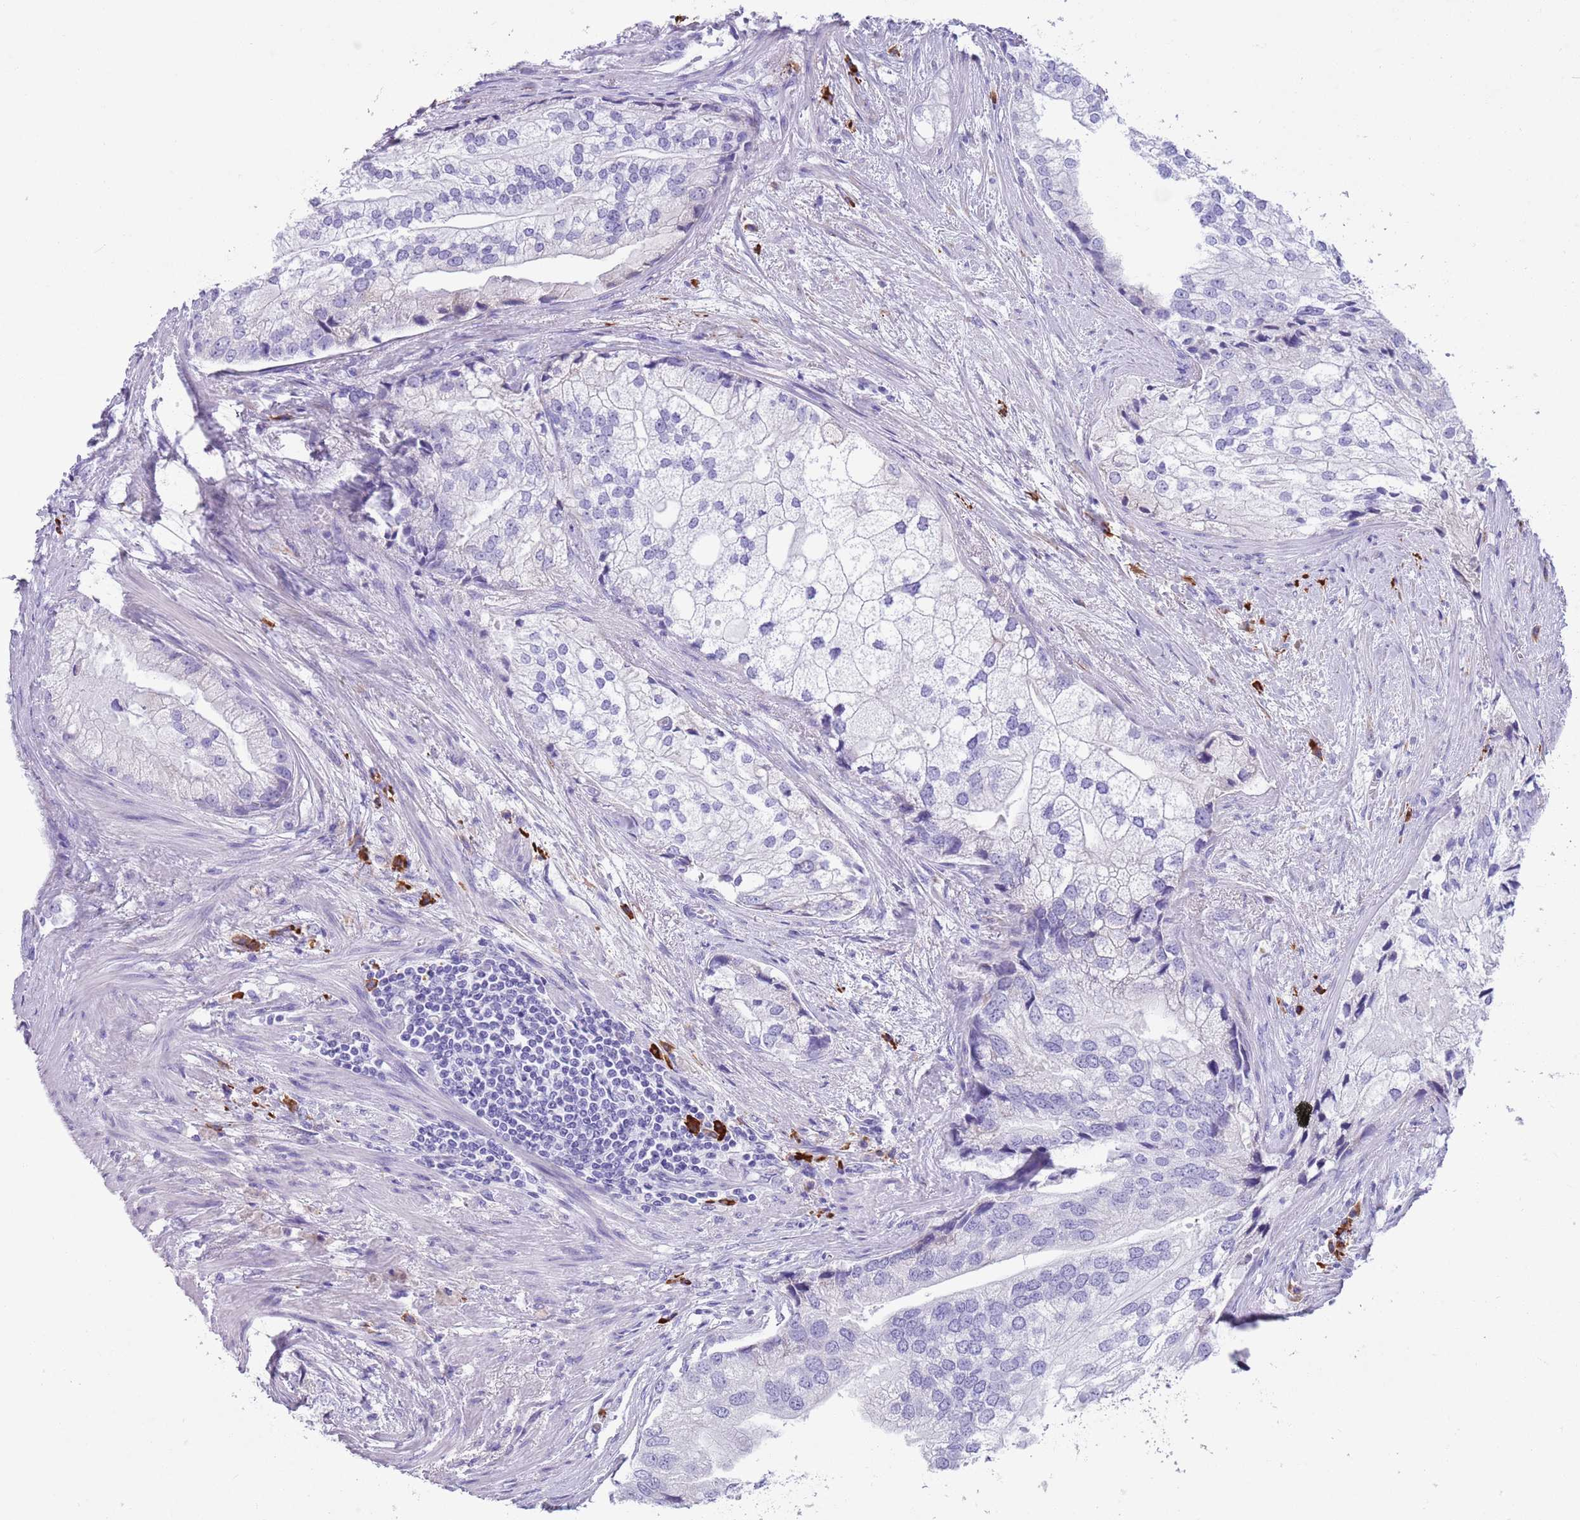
{"staining": {"intensity": "negative", "quantity": "none", "location": "none"}, "tissue": "prostate cancer", "cell_type": "Tumor cells", "image_type": "cancer", "snomed": [{"axis": "morphology", "description": "Adenocarcinoma, High grade"}, {"axis": "topography", "description": "Prostate"}], "caption": "An immunohistochemistry (IHC) image of prostate adenocarcinoma (high-grade) is shown. There is no staining in tumor cells of prostate adenocarcinoma (high-grade).", "gene": "LY6G5B", "patient": {"sex": "male", "age": 70}}